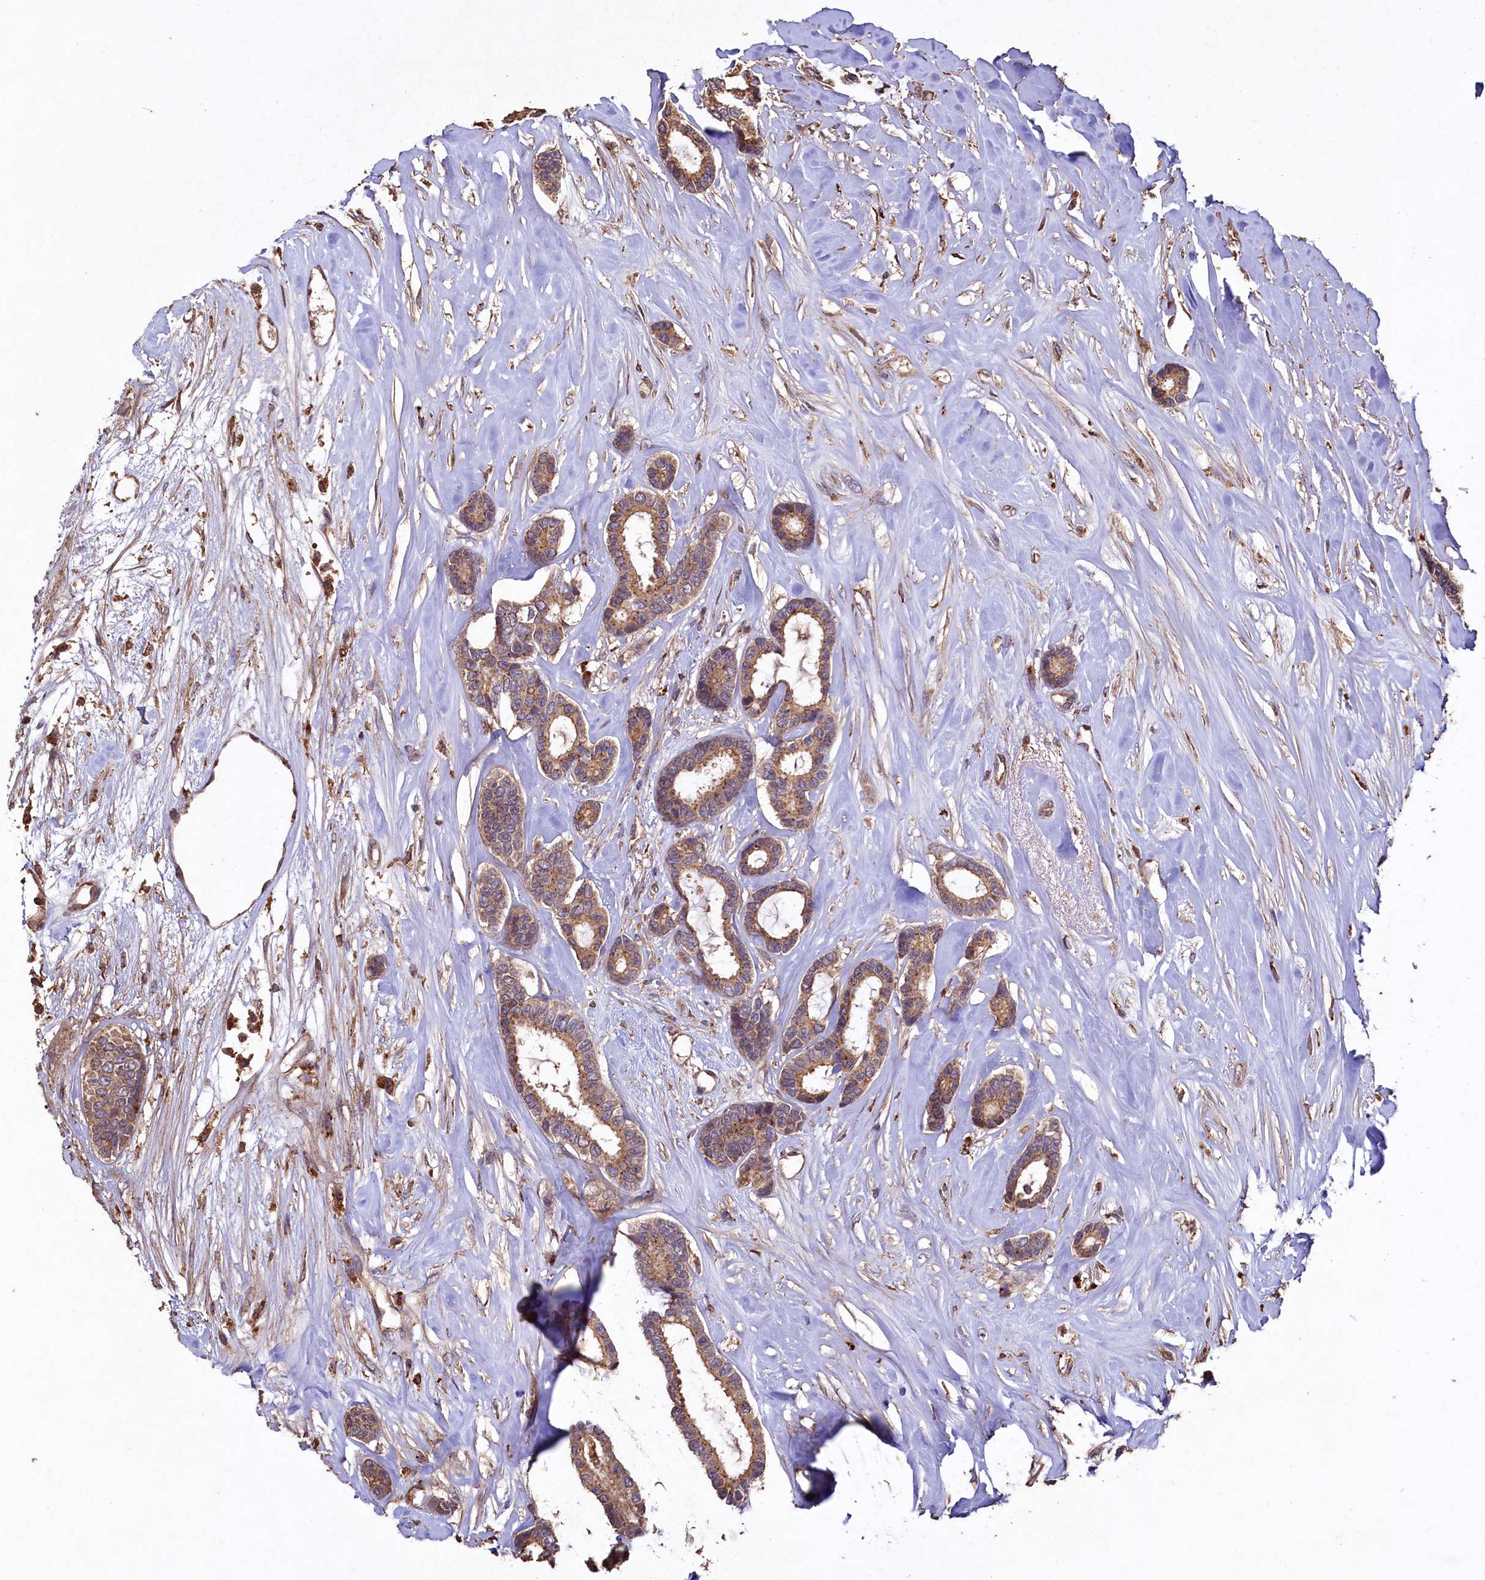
{"staining": {"intensity": "moderate", "quantity": ">75%", "location": "cytoplasmic/membranous"}, "tissue": "breast cancer", "cell_type": "Tumor cells", "image_type": "cancer", "snomed": [{"axis": "morphology", "description": "Duct carcinoma"}, {"axis": "topography", "description": "Breast"}], "caption": "Human breast invasive ductal carcinoma stained with a protein marker shows moderate staining in tumor cells.", "gene": "TMEM98", "patient": {"sex": "female", "age": 87}}